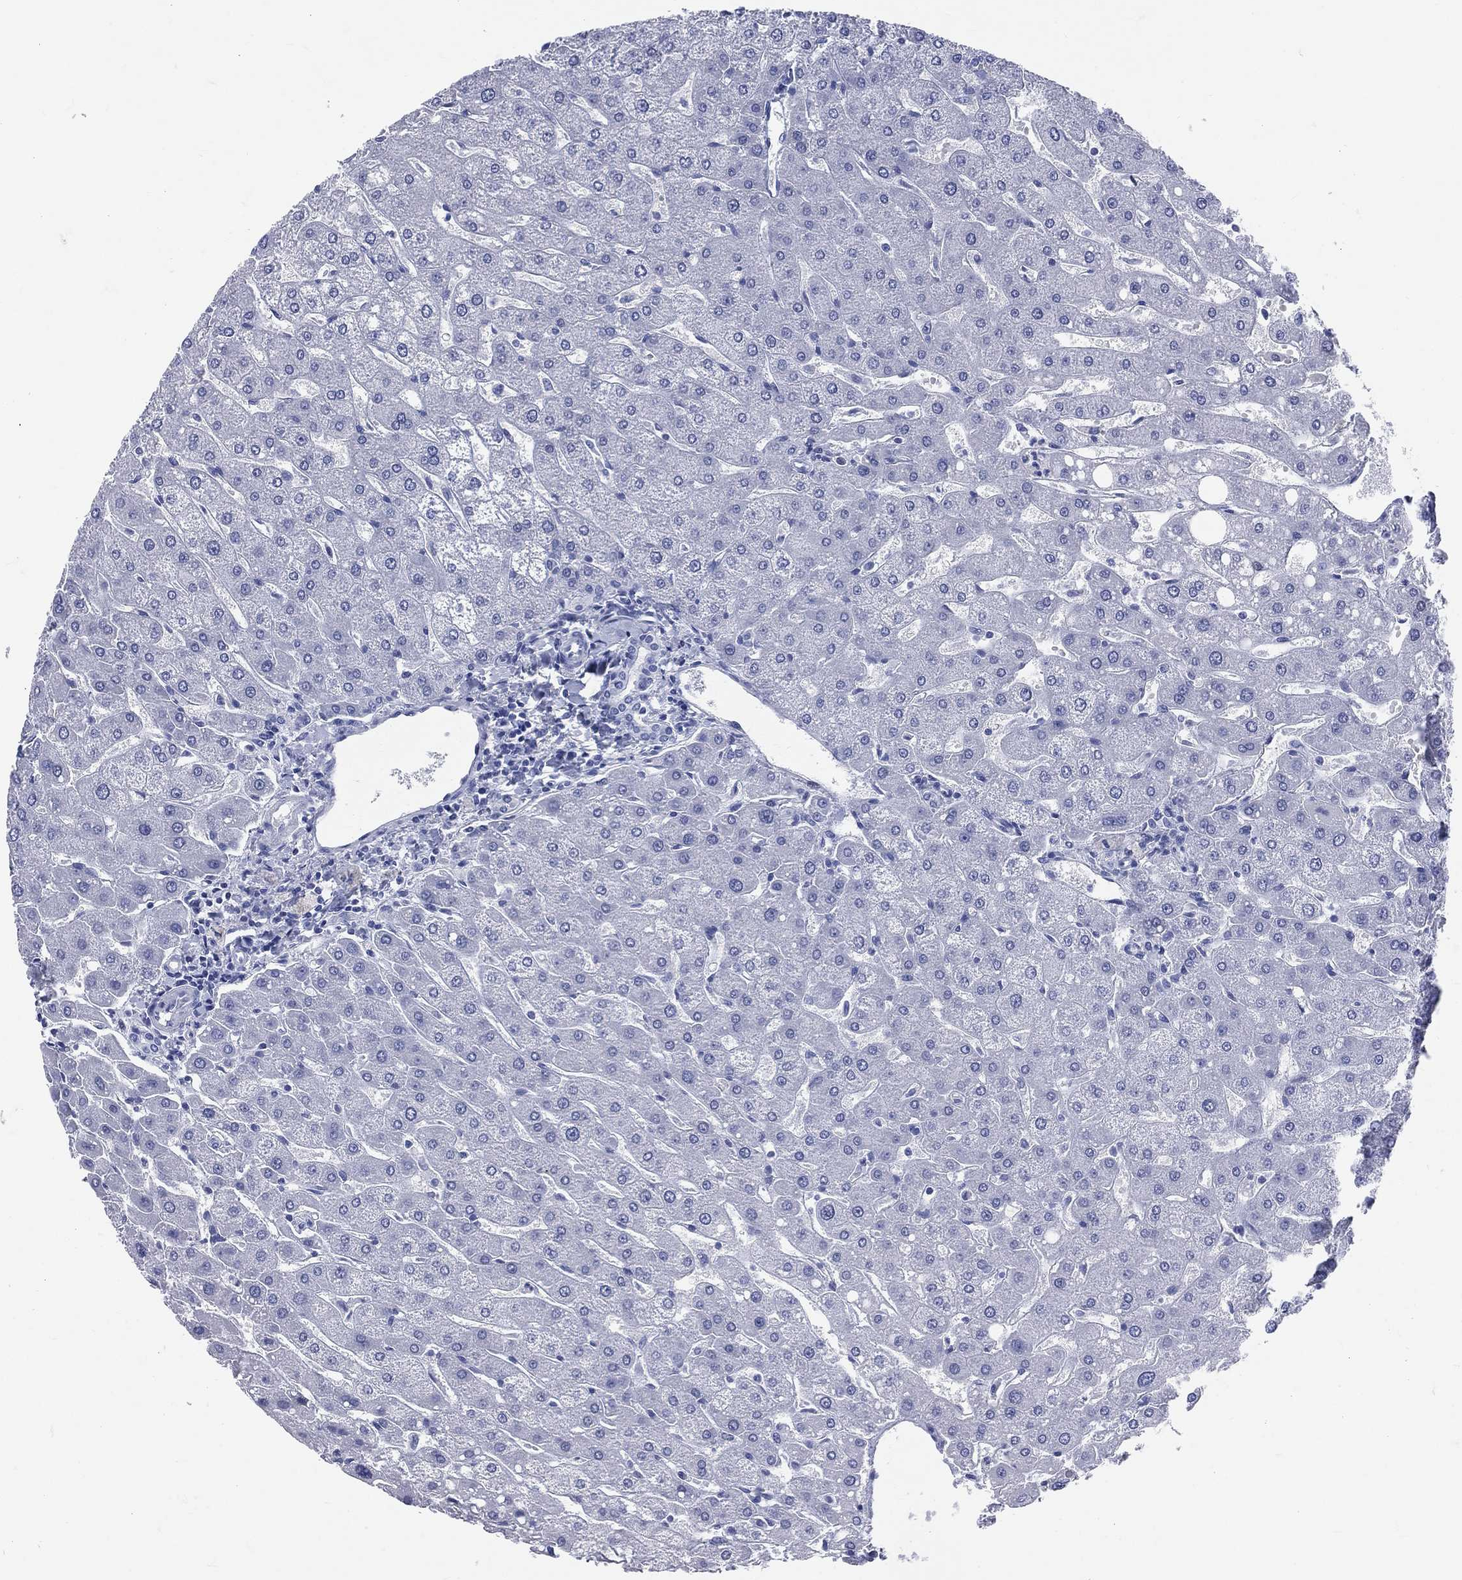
{"staining": {"intensity": "negative", "quantity": "none", "location": "none"}, "tissue": "liver", "cell_type": "Cholangiocytes", "image_type": "normal", "snomed": [{"axis": "morphology", "description": "Normal tissue, NOS"}, {"axis": "topography", "description": "Liver"}], "caption": "High power microscopy micrograph of an immunohistochemistry photomicrograph of unremarkable liver, revealing no significant staining in cholangiocytes.", "gene": "CYLC1", "patient": {"sex": "male", "age": 67}}